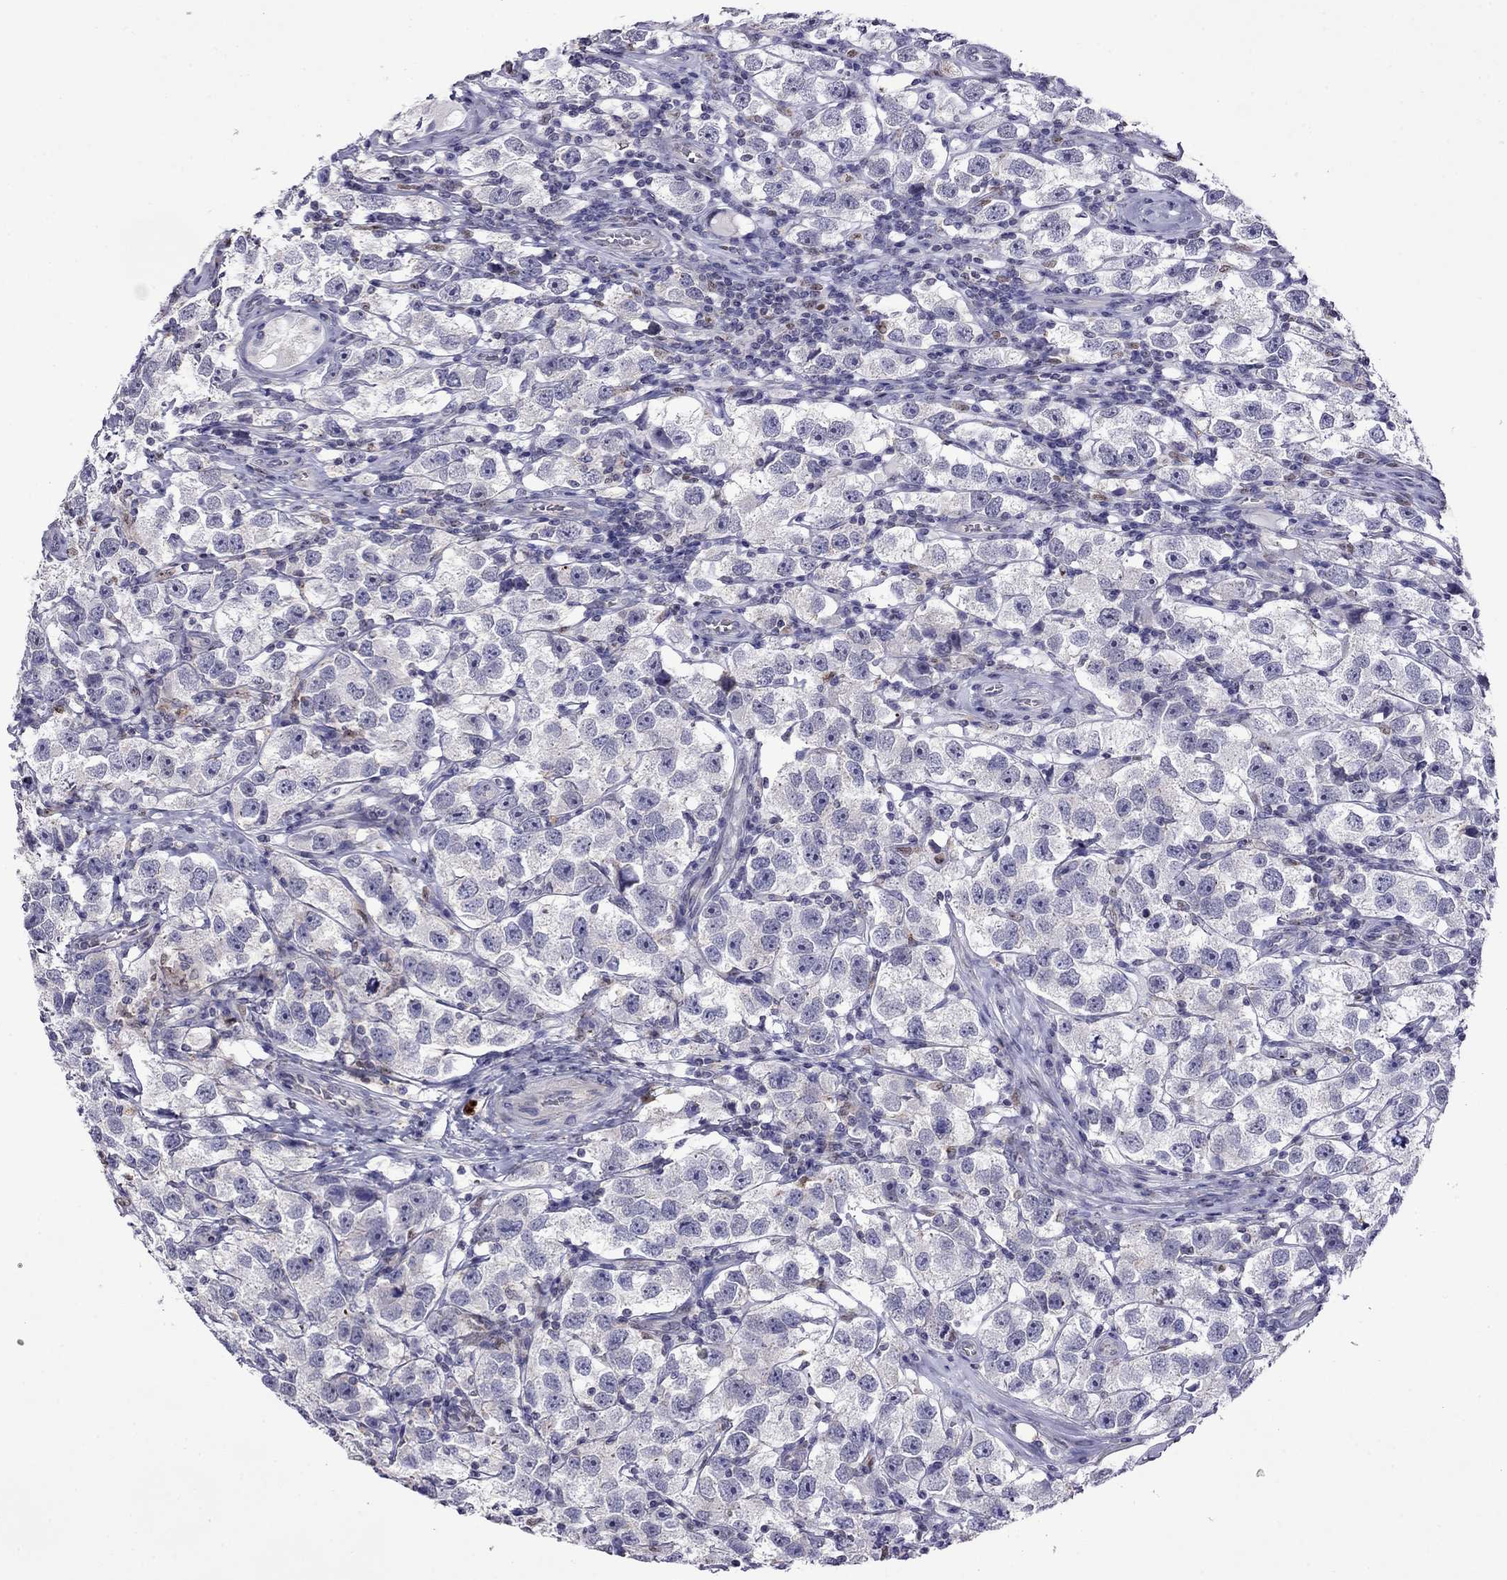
{"staining": {"intensity": "negative", "quantity": "none", "location": "none"}, "tissue": "testis cancer", "cell_type": "Tumor cells", "image_type": "cancer", "snomed": [{"axis": "morphology", "description": "Seminoma, NOS"}, {"axis": "topography", "description": "Testis"}], "caption": "Immunohistochemistry image of human seminoma (testis) stained for a protein (brown), which exhibits no staining in tumor cells.", "gene": "MPZ", "patient": {"sex": "male", "age": 26}}